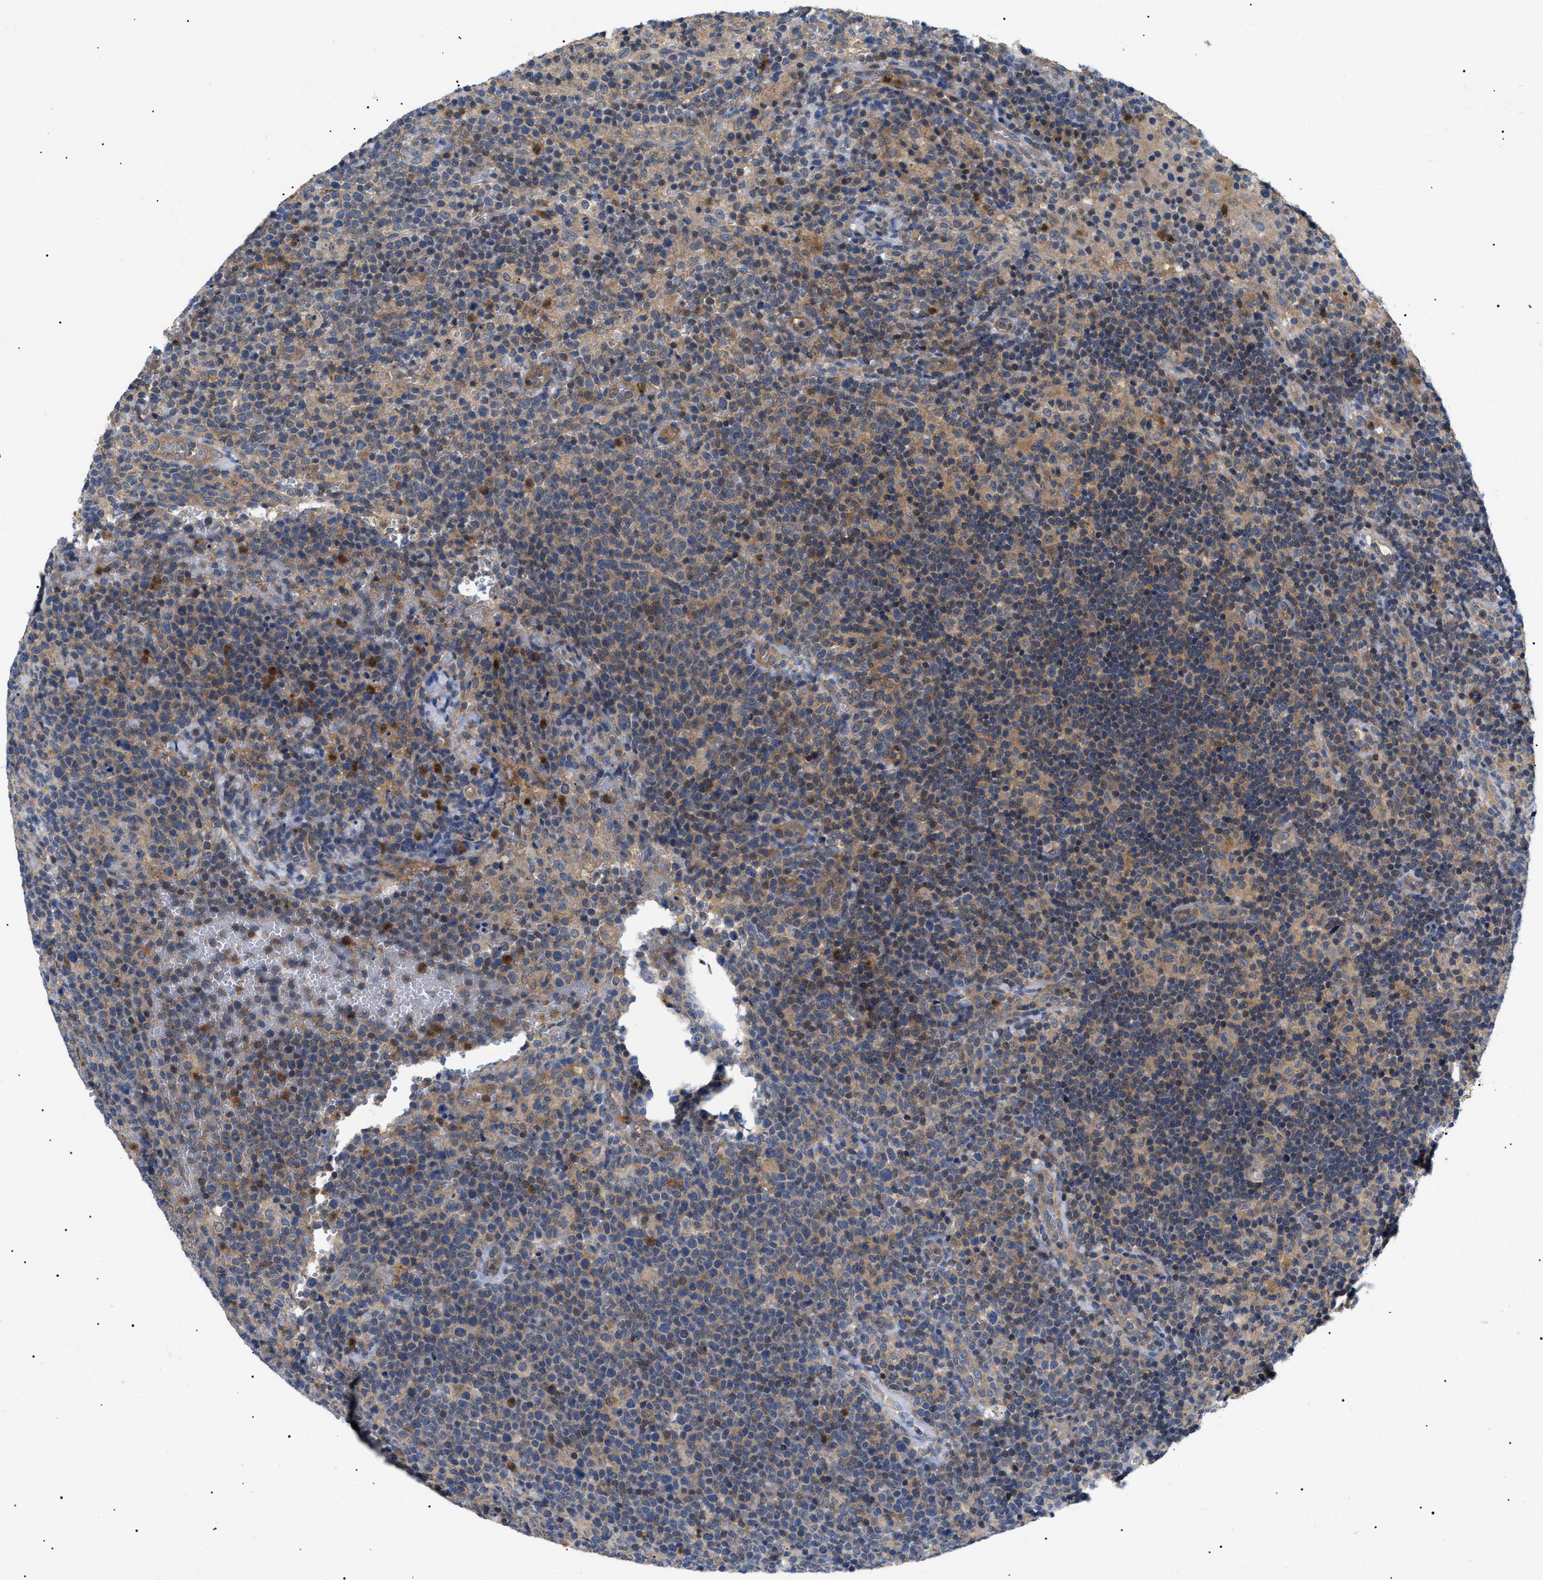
{"staining": {"intensity": "weak", "quantity": ">75%", "location": "cytoplasmic/membranous"}, "tissue": "lymphoma", "cell_type": "Tumor cells", "image_type": "cancer", "snomed": [{"axis": "morphology", "description": "Malignant lymphoma, non-Hodgkin's type, High grade"}, {"axis": "topography", "description": "Lymph node"}], "caption": "Weak cytoplasmic/membranous protein expression is present in about >75% of tumor cells in high-grade malignant lymphoma, non-Hodgkin's type.", "gene": "RIPK1", "patient": {"sex": "male", "age": 61}}